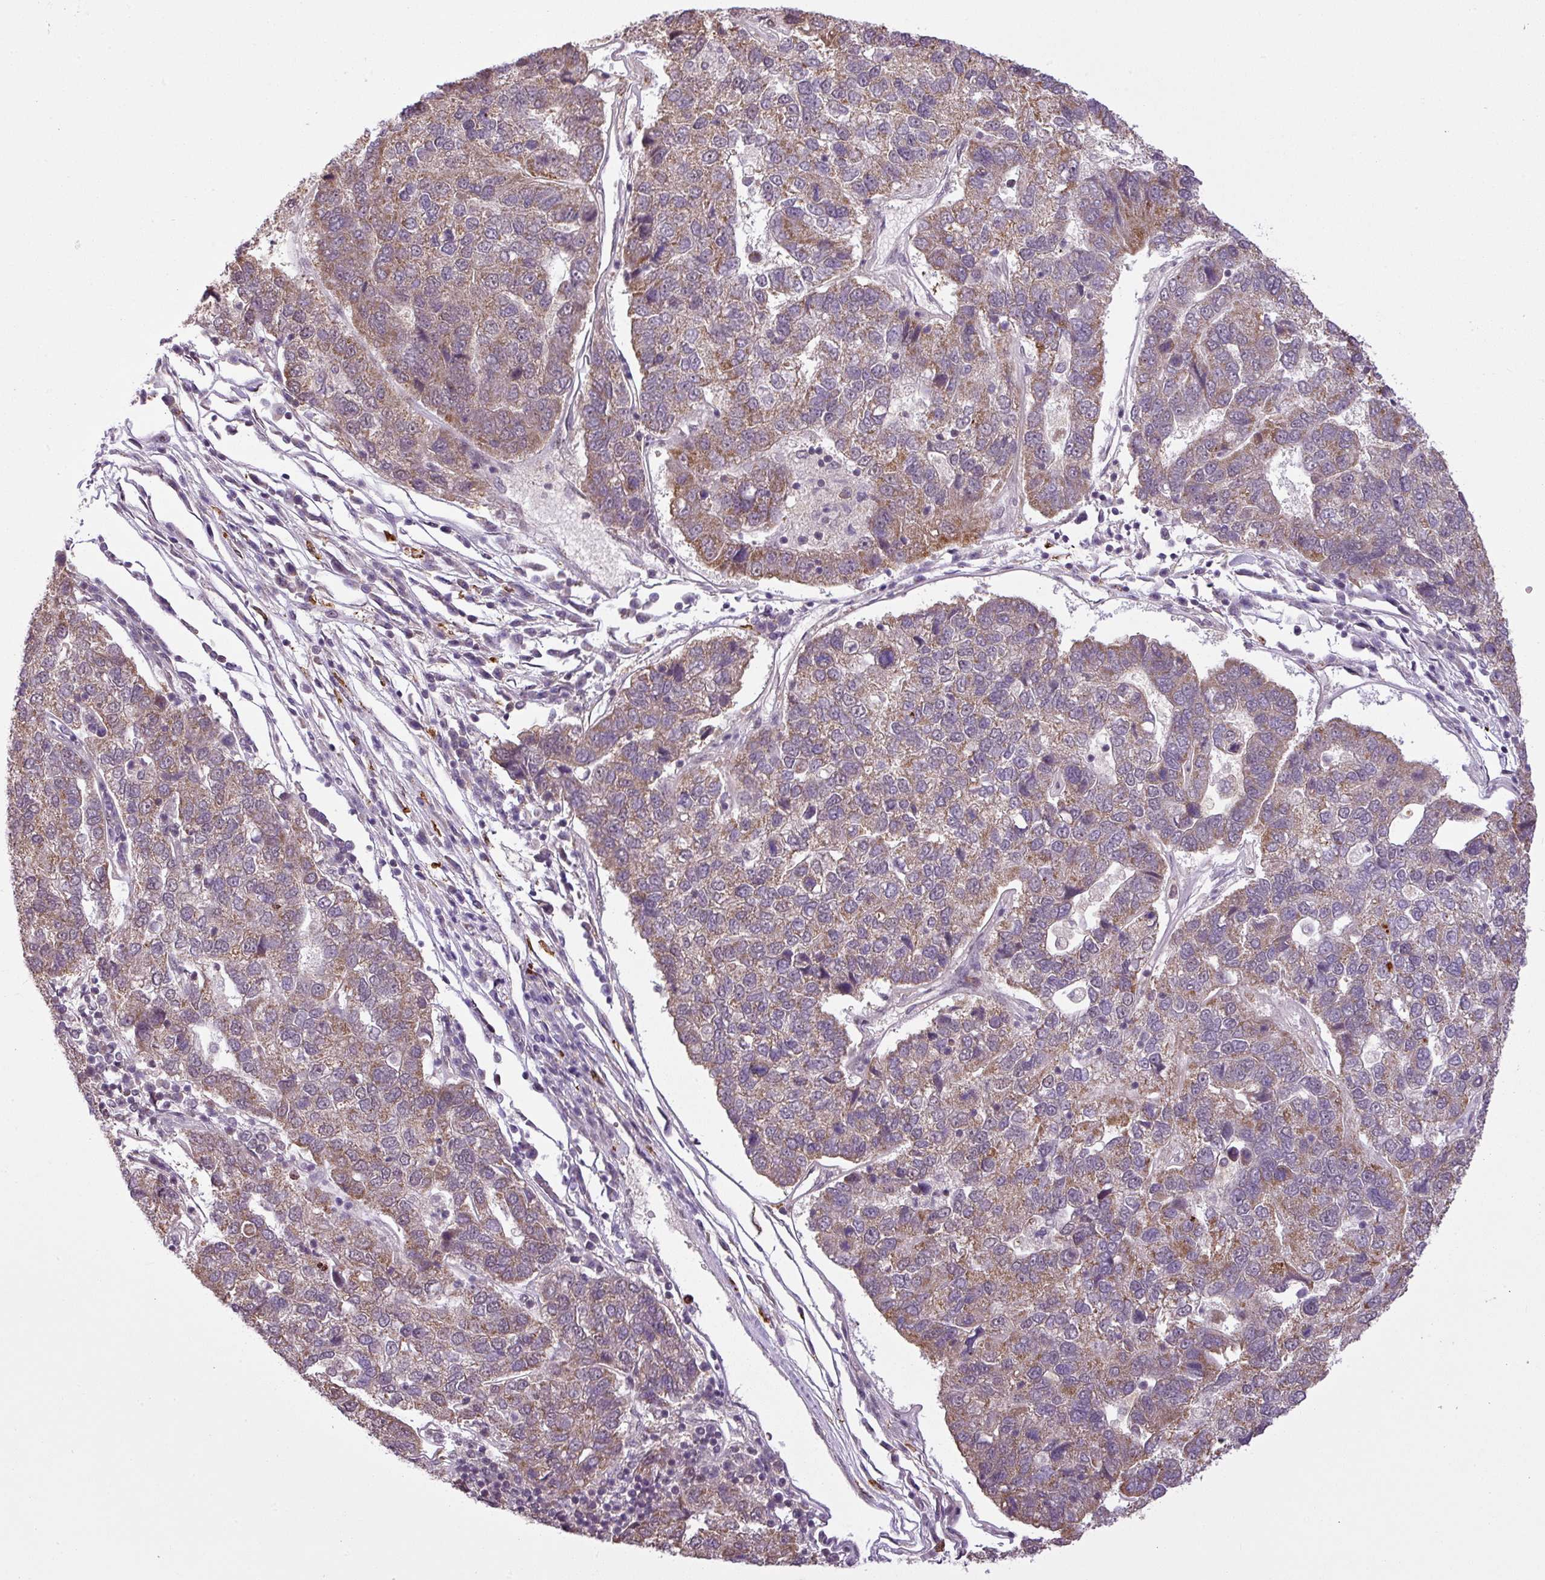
{"staining": {"intensity": "moderate", "quantity": "25%-75%", "location": "cytoplasmic/membranous"}, "tissue": "pancreatic cancer", "cell_type": "Tumor cells", "image_type": "cancer", "snomed": [{"axis": "morphology", "description": "Adenocarcinoma, NOS"}, {"axis": "topography", "description": "Pancreas"}], "caption": "Pancreatic cancer stained for a protein (brown) reveals moderate cytoplasmic/membranous positive expression in about 25%-75% of tumor cells.", "gene": "MFHAS1", "patient": {"sex": "female", "age": 61}}